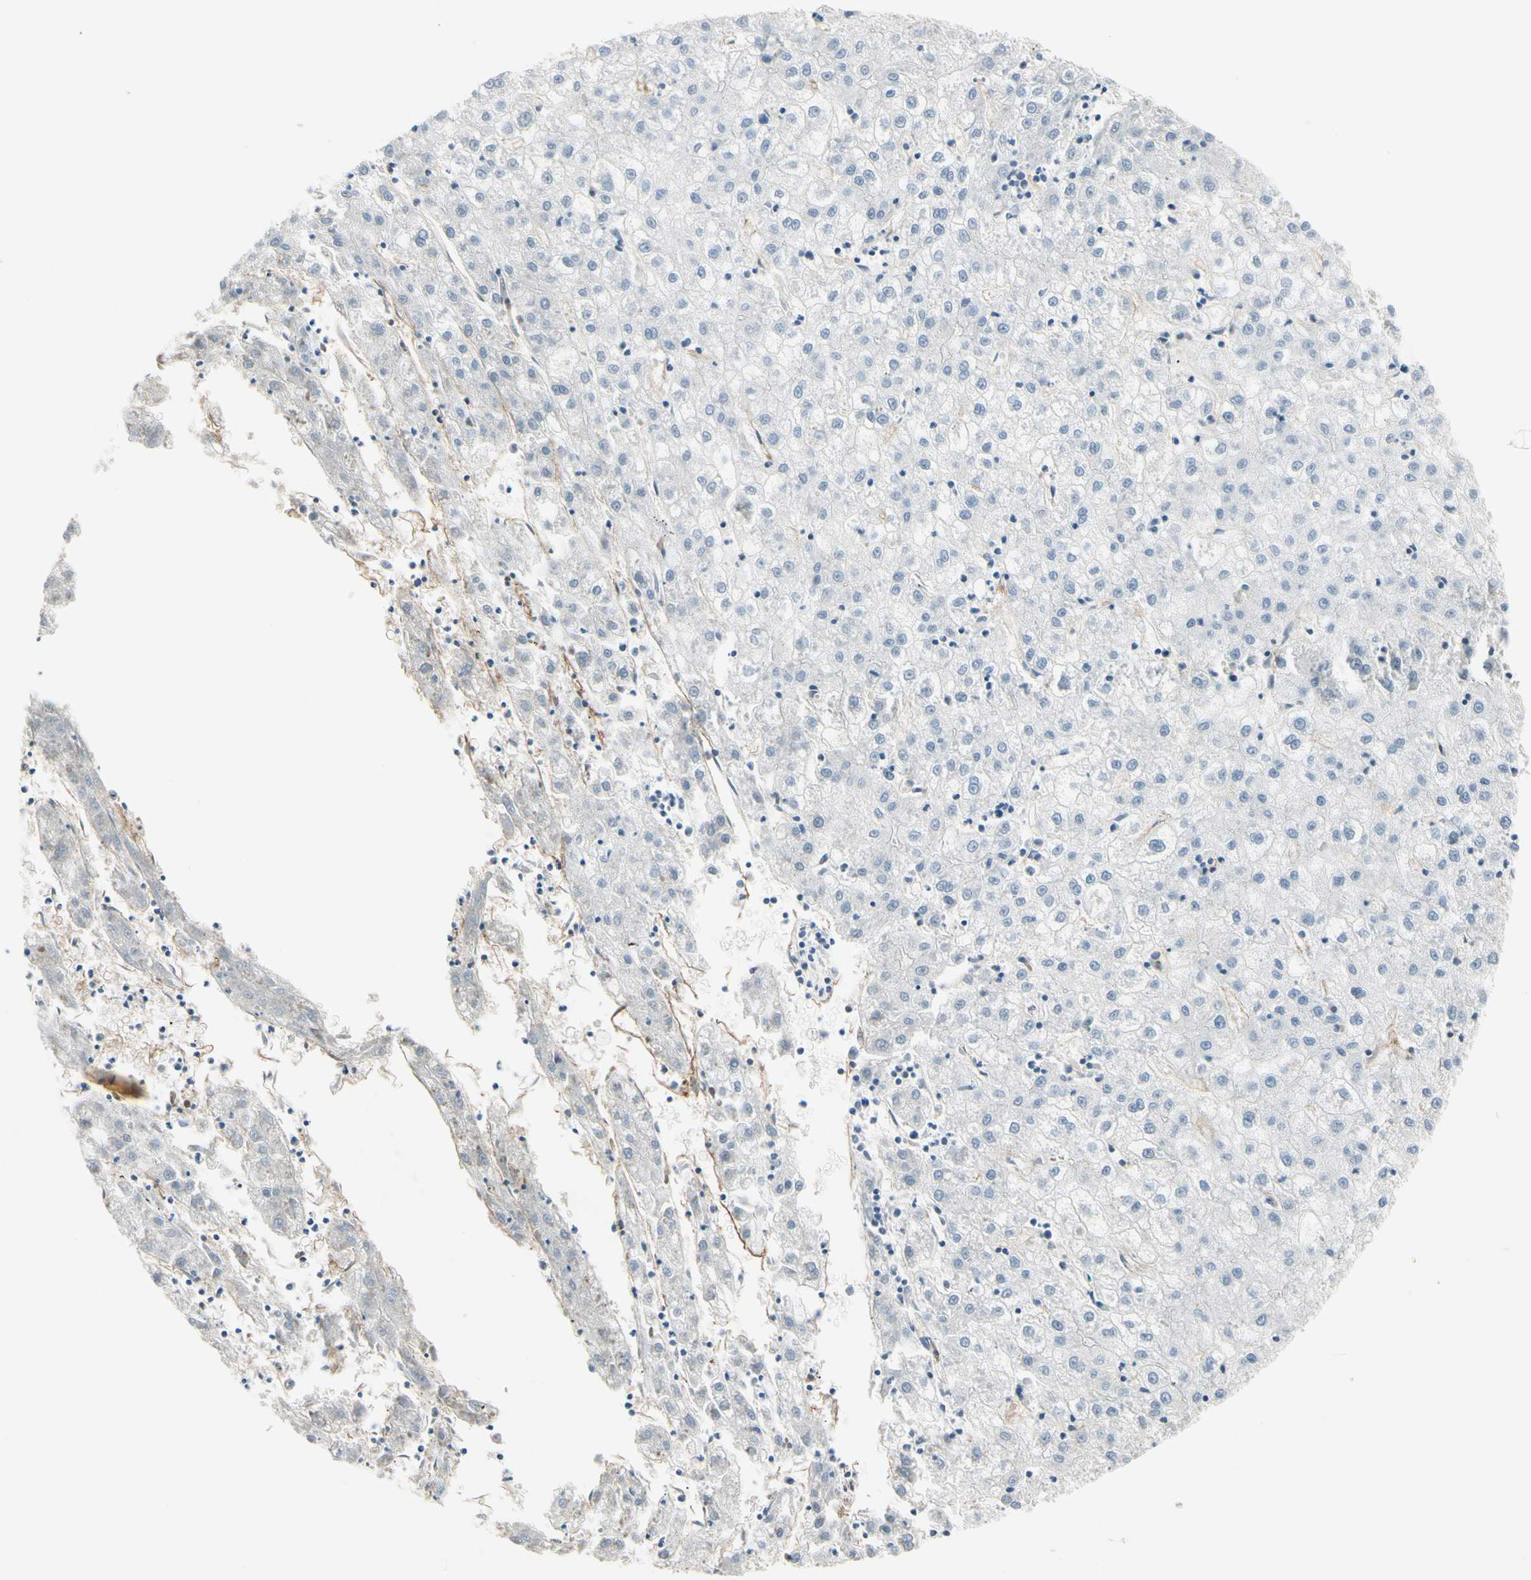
{"staining": {"intensity": "negative", "quantity": "none", "location": "none"}, "tissue": "liver cancer", "cell_type": "Tumor cells", "image_type": "cancer", "snomed": [{"axis": "morphology", "description": "Carcinoma, Hepatocellular, NOS"}, {"axis": "topography", "description": "Liver"}], "caption": "This photomicrograph is of liver cancer (hepatocellular carcinoma) stained with IHC to label a protein in brown with the nuclei are counter-stained blue. There is no expression in tumor cells. (DAB (3,3'-diaminobenzidine) immunohistochemistry visualized using brightfield microscopy, high magnification).", "gene": "ITGA3", "patient": {"sex": "male", "age": 72}}